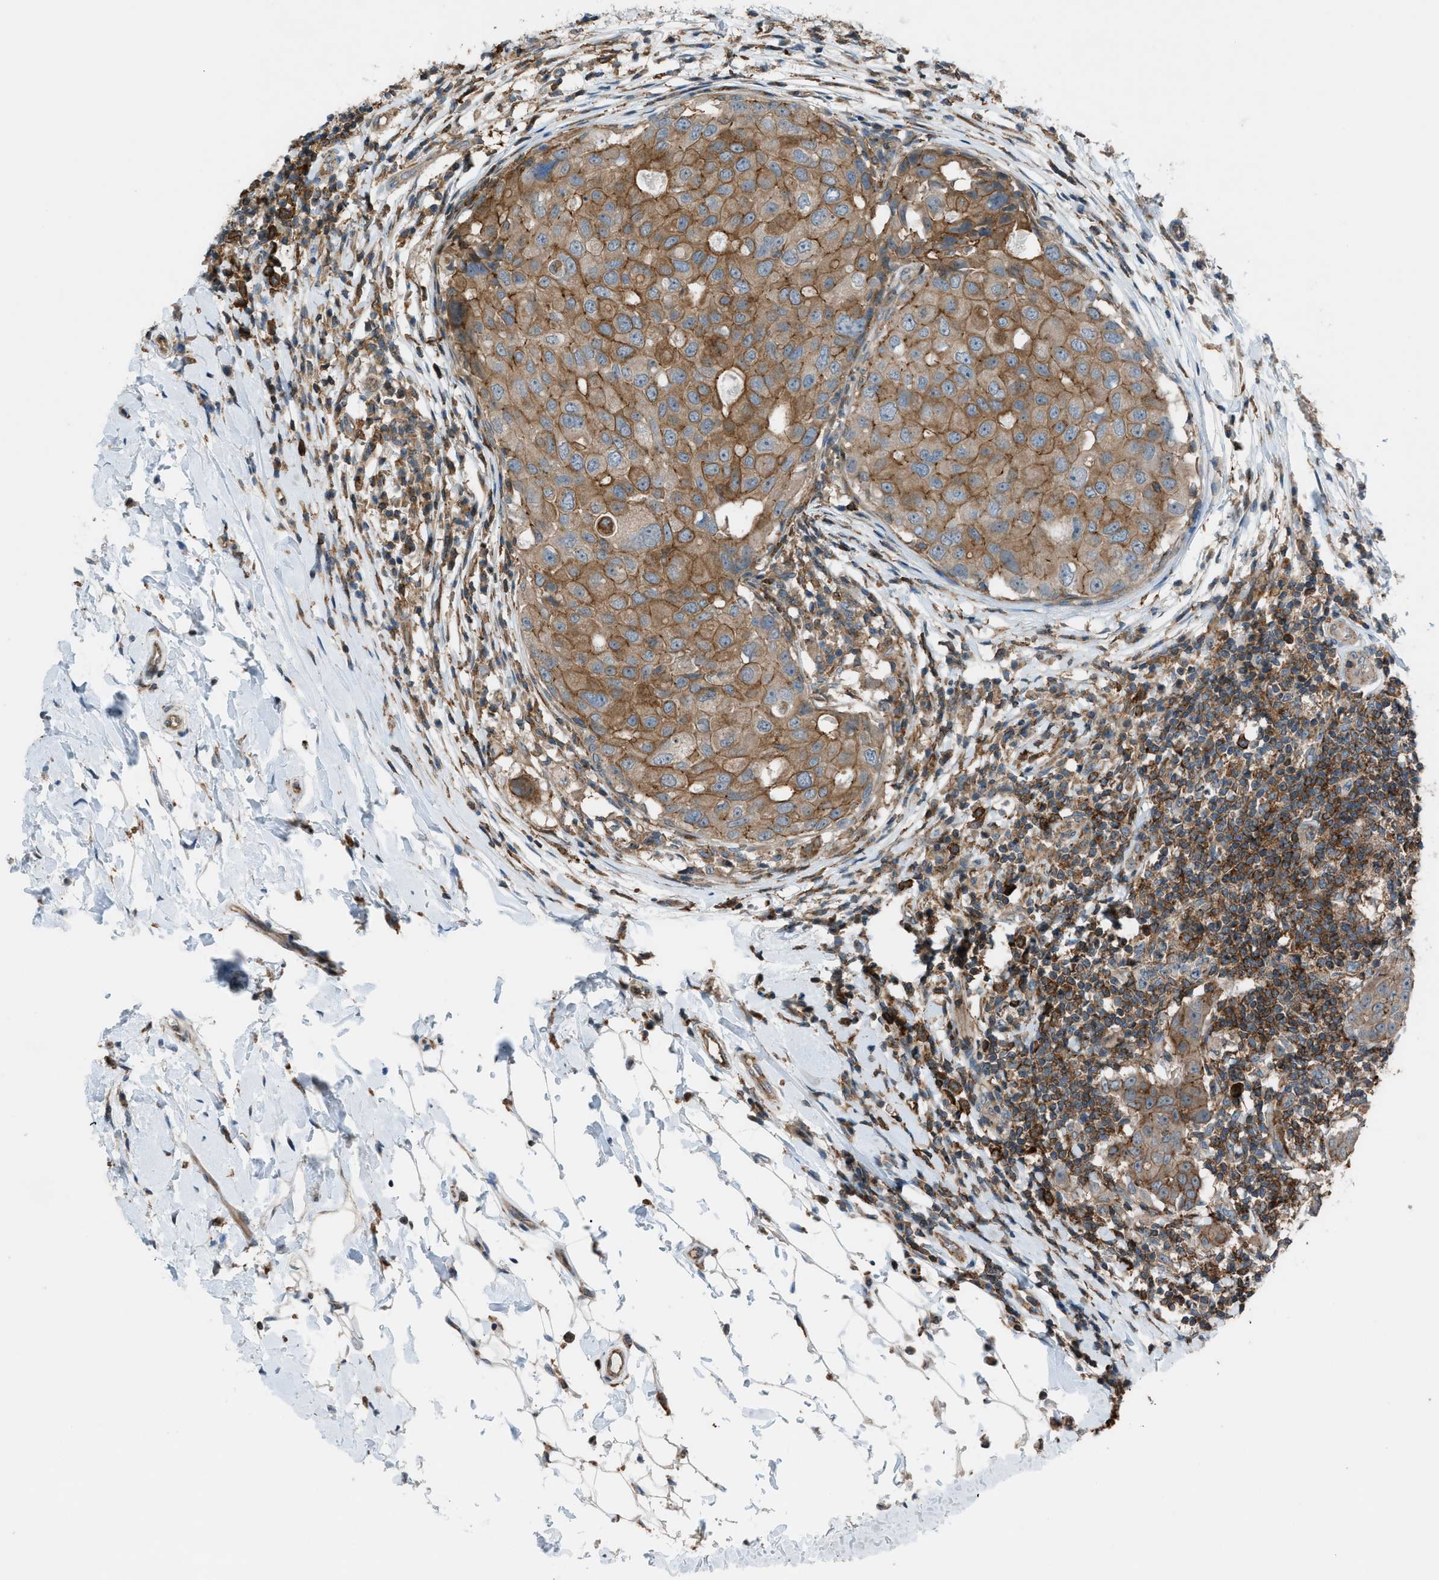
{"staining": {"intensity": "moderate", "quantity": ">75%", "location": "cytoplasmic/membranous"}, "tissue": "breast cancer", "cell_type": "Tumor cells", "image_type": "cancer", "snomed": [{"axis": "morphology", "description": "Duct carcinoma"}, {"axis": "topography", "description": "Breast"}], "caption": "Tumor cells demonstrate medium levels of moderate cytoplasmic/membranous expression in about >75% of cells in human breast cancer (infiltrating ductal carcinoma). The staining was performed using DAB to visualize the protein expression in brown, while the nuclei were stained in blue with hematoxylin (Magnification: 20x).", "gene": "DYRK1A", "patient": {"sex": "female", "age": 27}}